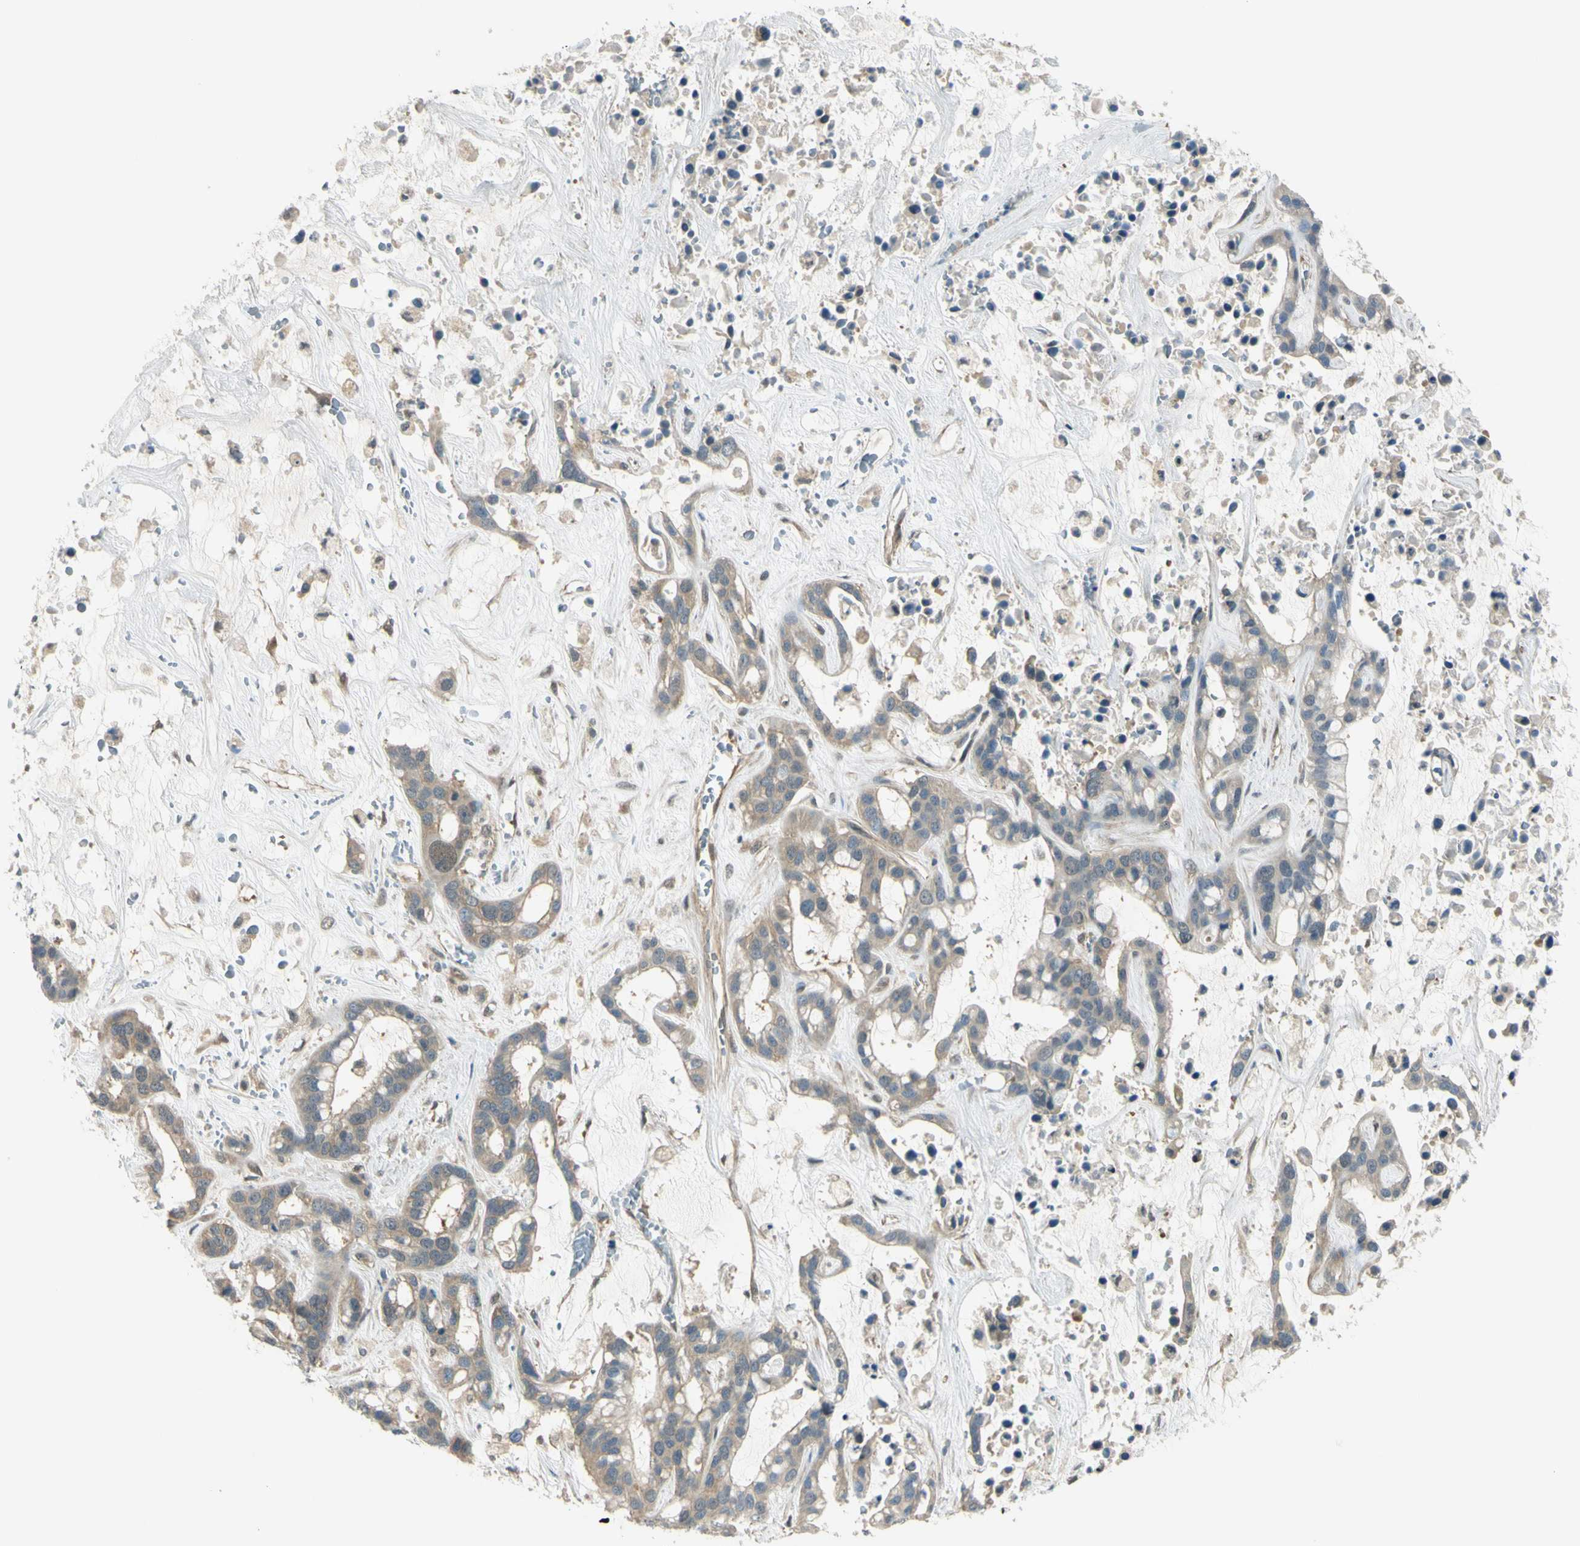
{"staining": {"intensity": "weak", "quantity": ">75%", "location": "cytoplasmic/membranous"}, "tissue": "liver cancer", "cell_type": "Tumor cells", "image_type": "cancer", "snomed": [{"axis": "morphology", "description": "Cholangiocarcinoma"}, {"axis": "topography", "description": "Liver"}], "caption": "This is a photomicrograph of IHC staining of liver cancer (cholangiocarcinoma), which shows weak staining in the cytoplasmic/membranous of tumor cells.", "gene": "RASGRF1", "patient": {"sex": "female", "age": 65}}